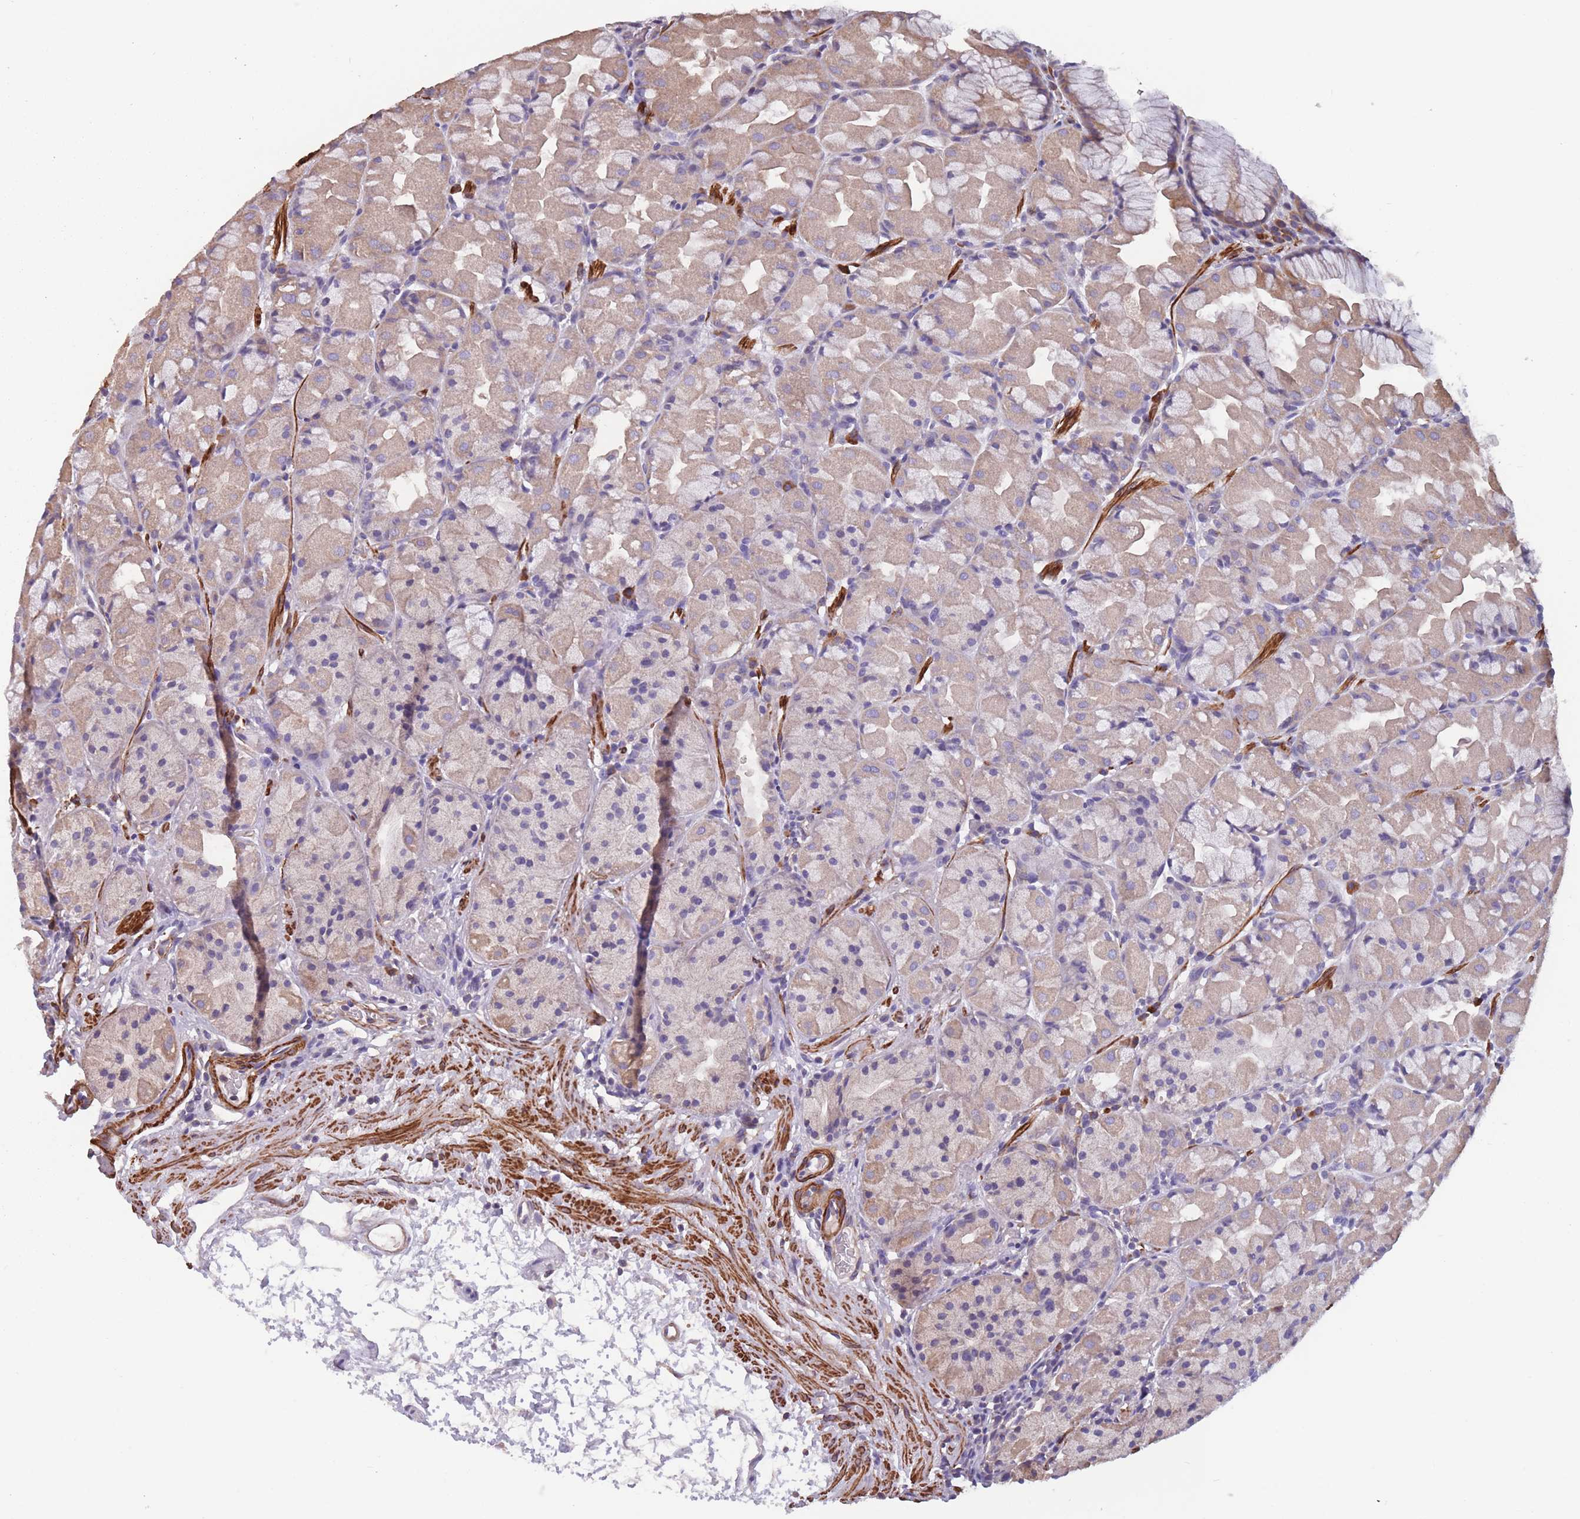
{"staining": {"intensity": "moderate", "quantity": "25%-75%", "location": "cytoplasmic/membranous"}, "tissue": "stomach", "cell_type": "Glandular cells", "image_type": "normal", "snomed": [{"axis": "morphology", "description": "Normal tissue, NOS"}, {"axis": "topography", "description": "Stomach"}], "caption": "Protein expression by immunohistochemistry (IHC) demonstrates moderate cytoplasmic/membranous expression in about 25%-75% of glandular cells in normal stomach.", "gene": "TOMM40L", "patient": {"sex": "male", "age": 57}}